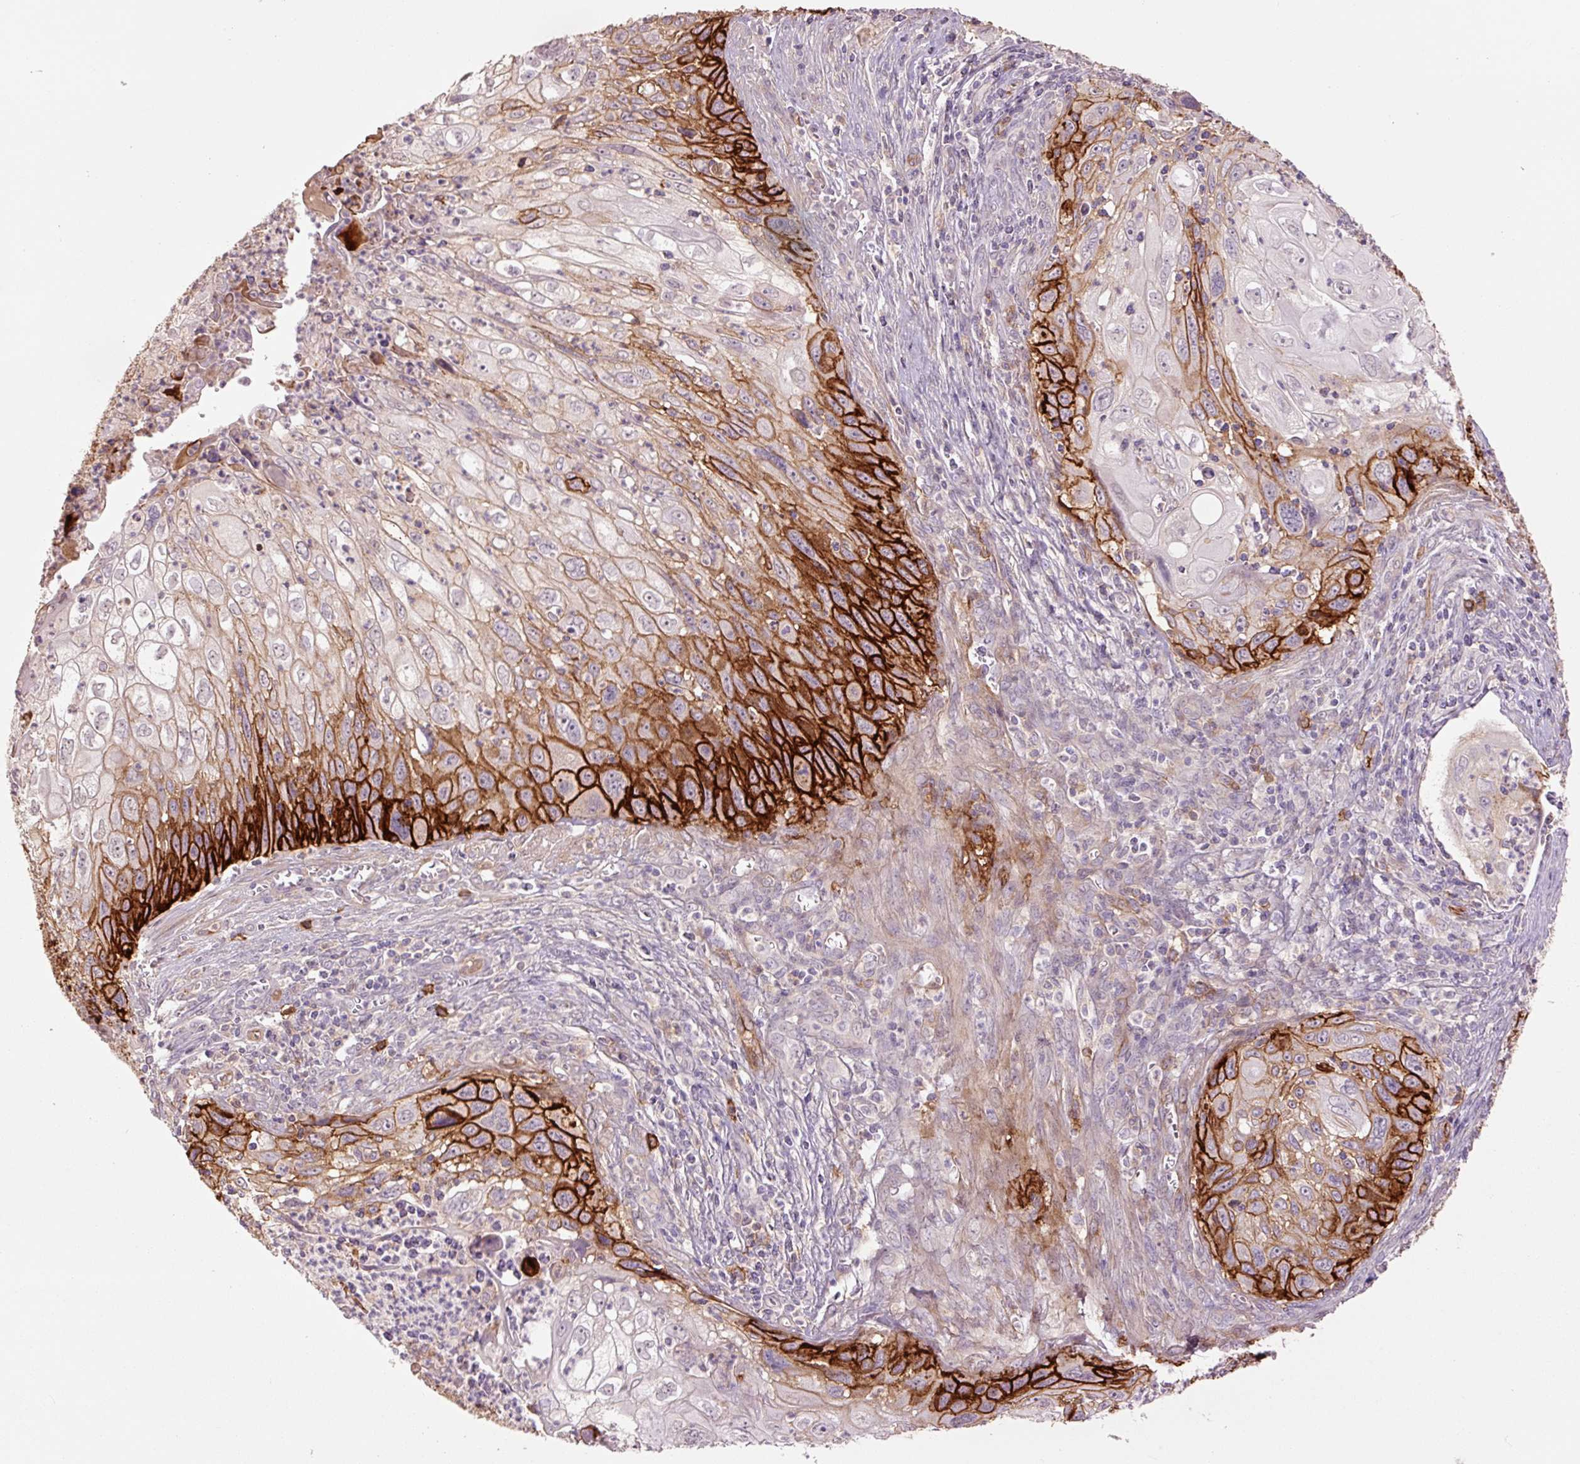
{"staining": {"intensity": "strong", "quantity": "25%-75%", "location": "cytoplasmic/membranous"}, "tissue": "cervical cancer", "cell_type": "Tumor cells", "image_type": "cancer", "snomed": [{"axis": "morphology", "description": "Squamous cell carcinoma, NOS"}, {"axis": "topography", "description": "Cervix"}], "caption": "Human cervical cancer (squamous cell carcinoma) stained for a protein (brown) demonstrates strong cytoplasmic/membranous positive staining in approximately 25%-75% of tumor cells.", "gene": "SLC1A4", "patient": {"sex": "female", "age": 70}}